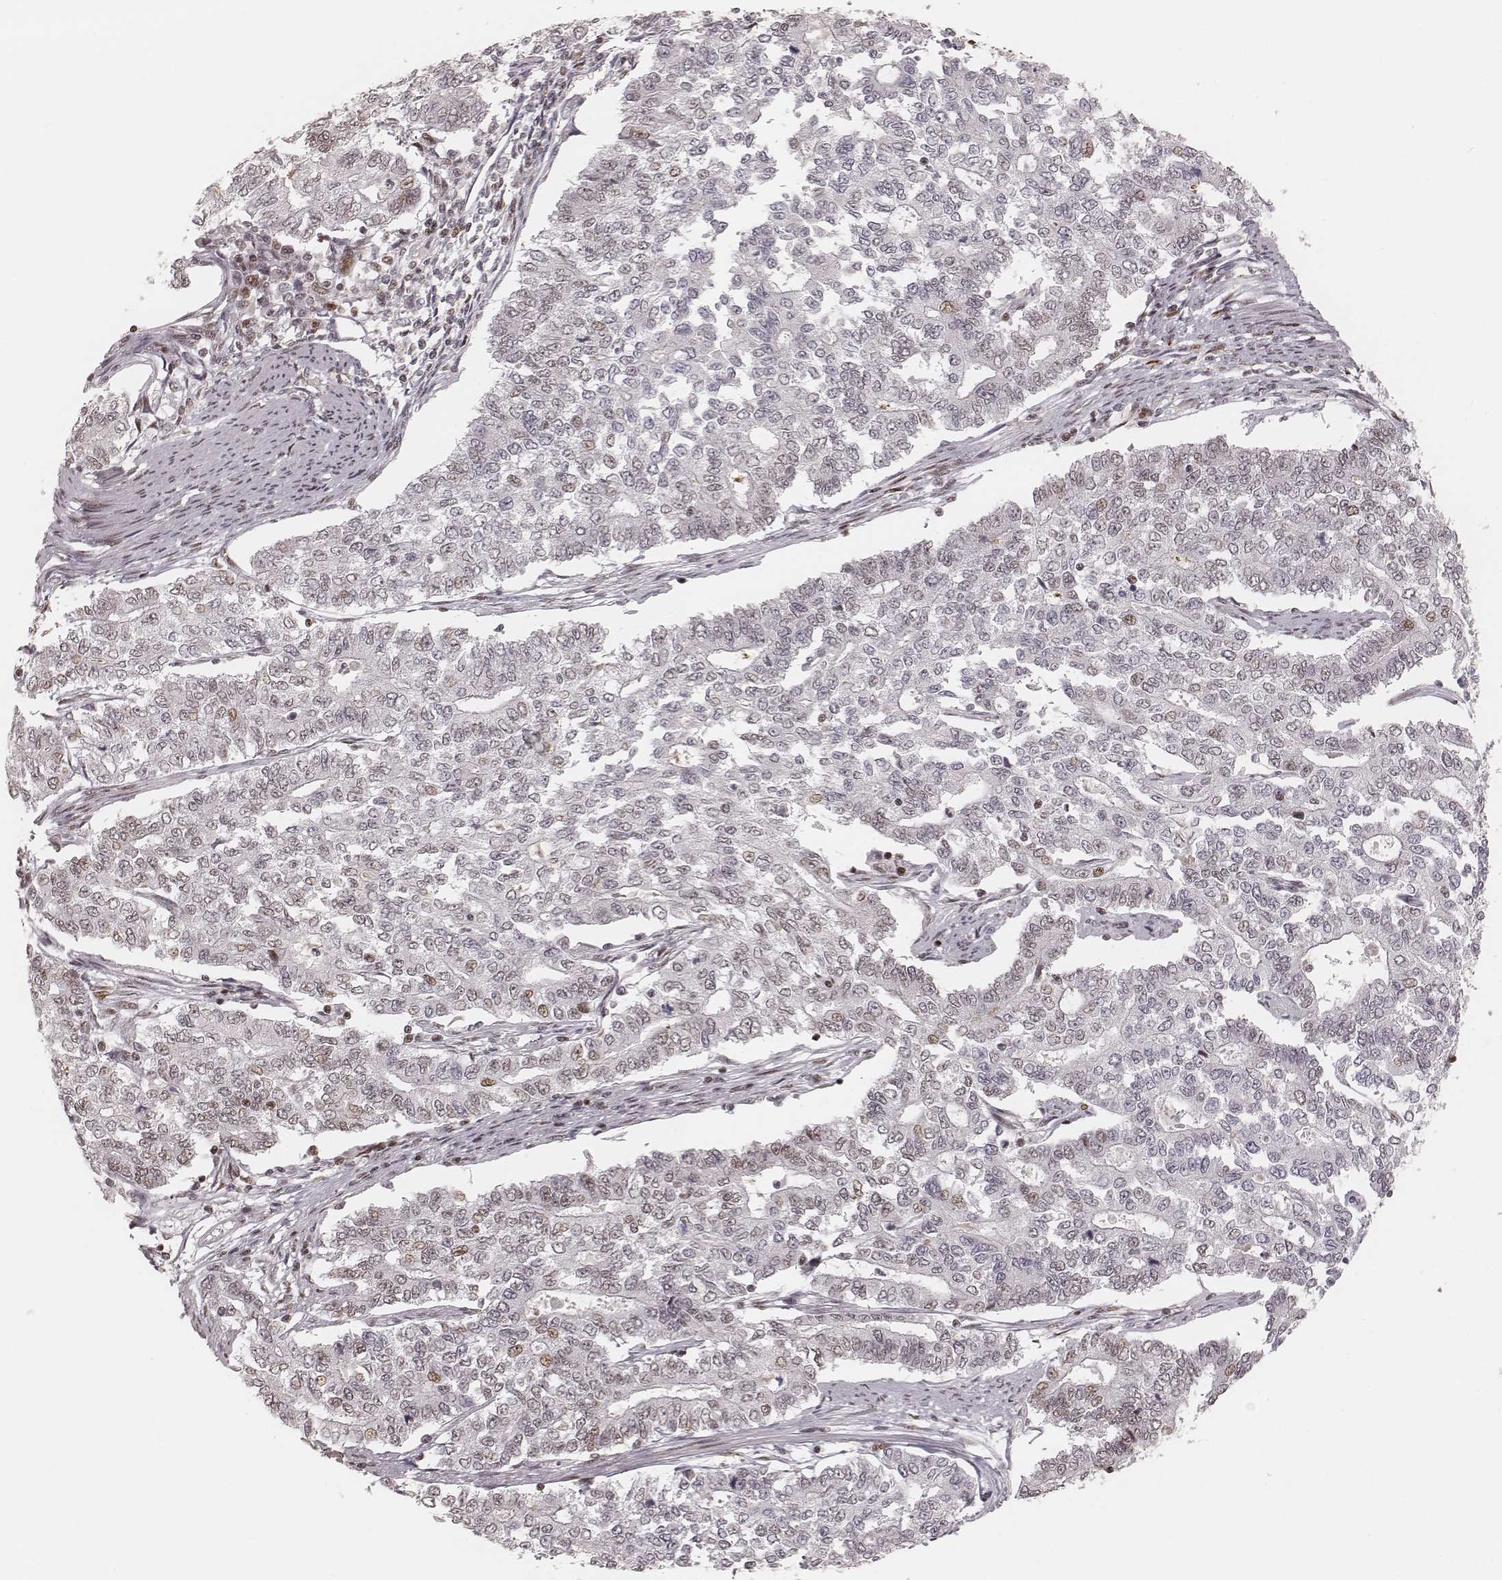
{"staining": {"intensity": "moderate", "quantity": "<25%", "location": "nuclear"}, "tissue": "endometrial cancer", "cell_type": "Tumor cells", "image_type": "cancer", "snomed": [{"axis": "morphology", "description": "Adenocarcinoma, NOS"}, {"axis": "topography", "description": "Uterus"}], "caption": "IHC staining of endometrial cancer, which displays low levels of moderate nuclear staining in about <25% of tumor cells indicating moderate nuclear protein expression. The staining was performed using DAB (3,3'-diaminobenzidine) (brown) for protein detection and nuclei were counterstained in hematoxylin (blue).", "gene": "HNRNPC", "patient": {"sex": "female", "age": 59}}